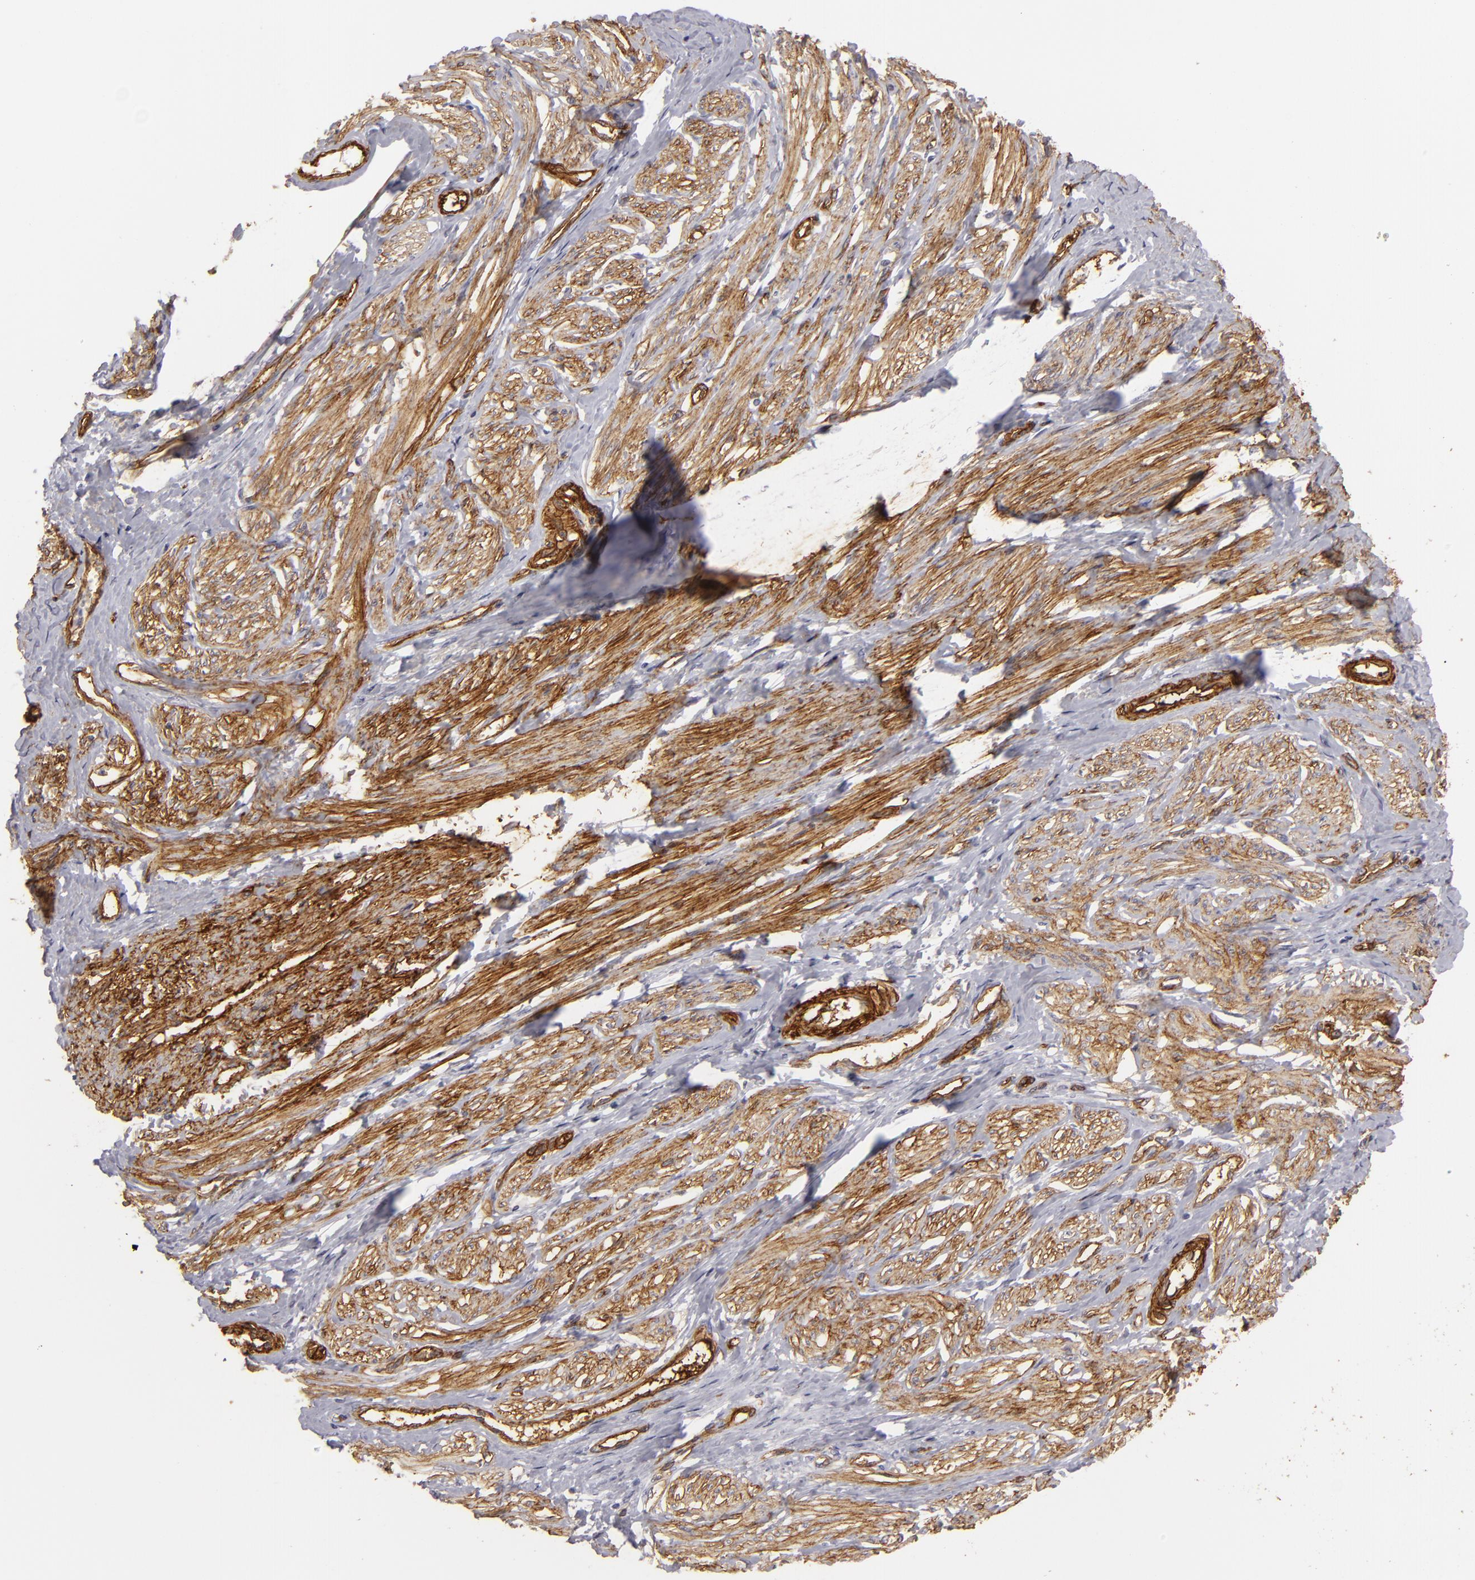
{"staining": {"intensity": "moderate", "quantity": ">75%", "location": "cytoplasmic/membranous"}, "tissue": "smooth muscle", "cell_type": "Smooth muscle cells", "image_type": "normal", "snomed": [{"axis": "morphology", "description": "Normal tissue, NOS"}, {"axis": "topography", "description": "Smooth muscle"}, {"axis": "topography", "description": "Uterus"}], "caption": "A brown stain highlights moderate cytoplasmic/membranous positivity of a protein in smooth muscle cells of unremarkable human smooth muscle.", "gene": "MCAM", "patient": {"sex": "female", "age": 39}}